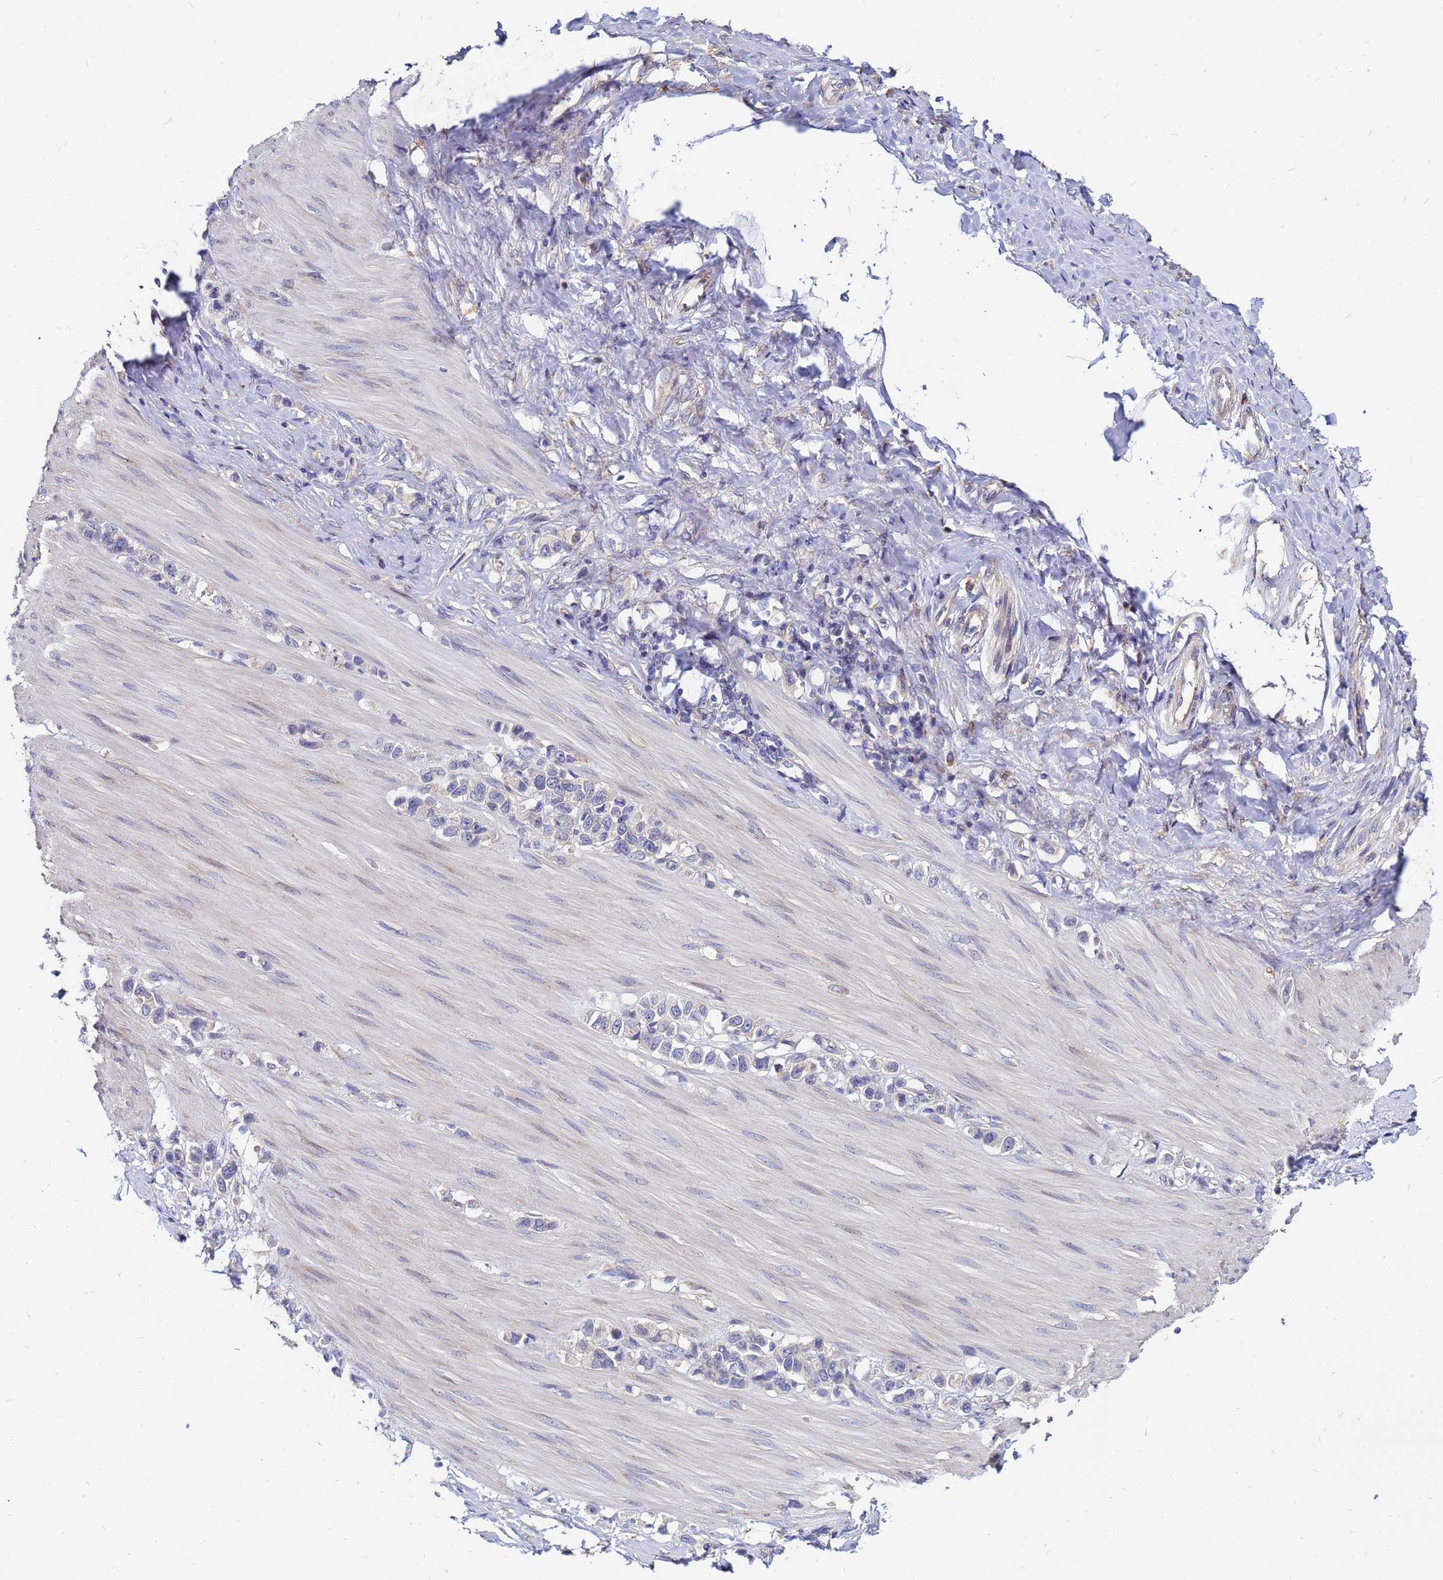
{"staining": {"intensity": "negative", "quantity": "none", "location": "none"}, "tissue": "stomach cancer", "cell_type": "Tumor cells", "image_type": "cancer", "snomed": [{"axis": "morphology", "description": "Adenocarcinoma, NOS"}, {"axis": "topography", "description": "Stomach"}], "caption": "This is a image of immunohistochemistry staining of adenocarcinoma (stomach), which shows no expression in tumor cells. The staining is performed using DAB (3,3'-diaminobenzidine) brown chromogen with nuclei counter-stained in using hematoxylin.", "gene": "MOB2", "patient": {"sex": "female", "age": 65}}